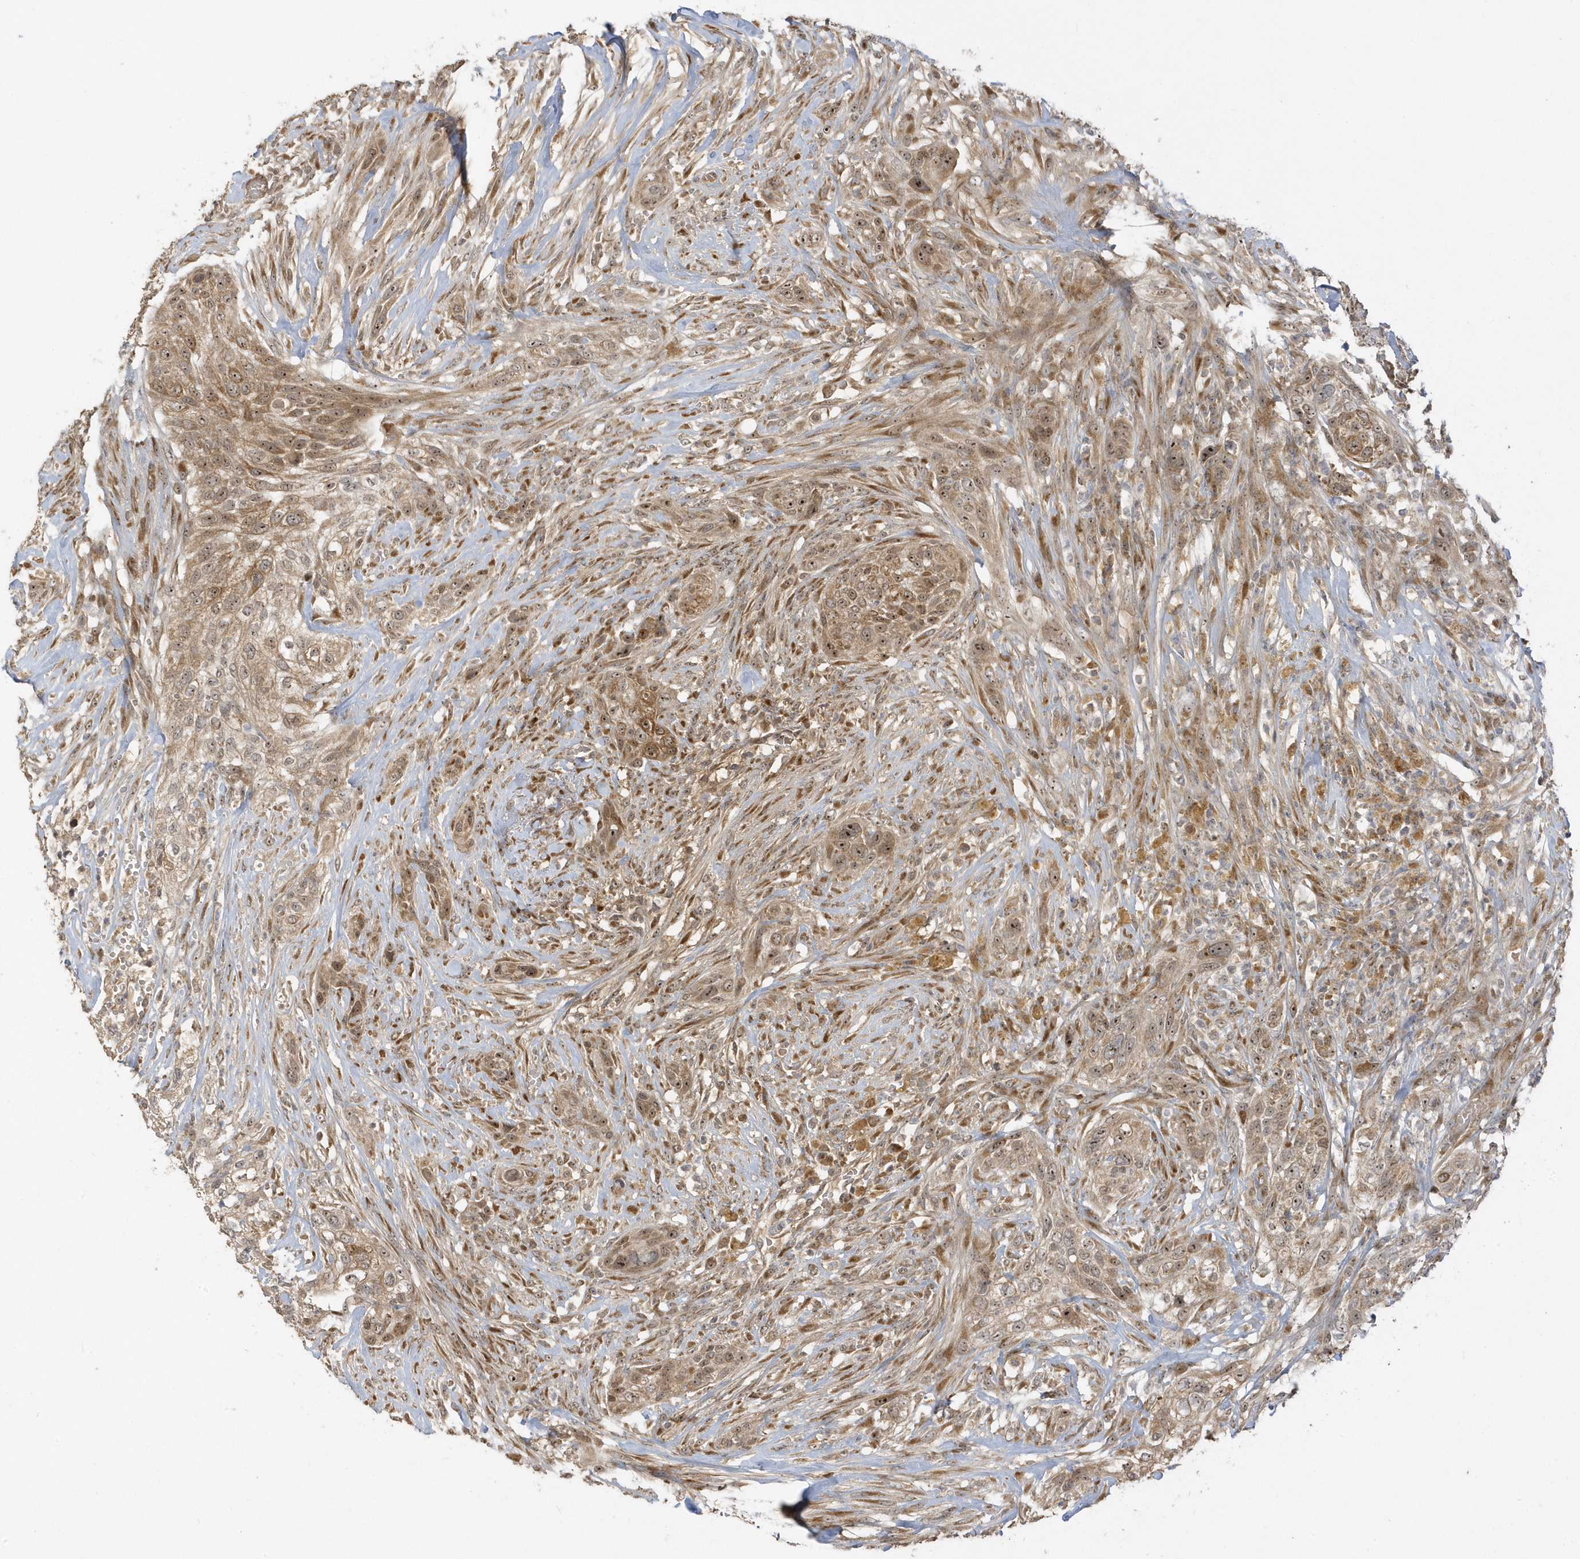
{"staining": {"intensity": "moderate", "quantity": ">75%", "location": "cytoplasmic/membranous,nuclear"}, "tissue": "urothelial cancer", "cell_type": "Tumor cells", "image_type": "cancer", "snomed": [{"axis": "morphology", "description": "Urothelial carcinoma, High grade"}, {"axis": "topography", "description": "Urinary bladder"}], "caption": "Approximately >75% of tumor cells in urothelial carcinoma (high-grade) reveal moderate cytoplasmic/membranous and nuclear protein expression as visualized by brown immunohistochemical staining.", "gene": "ECM2", "patient": {"sex": "male", "age": 35}}